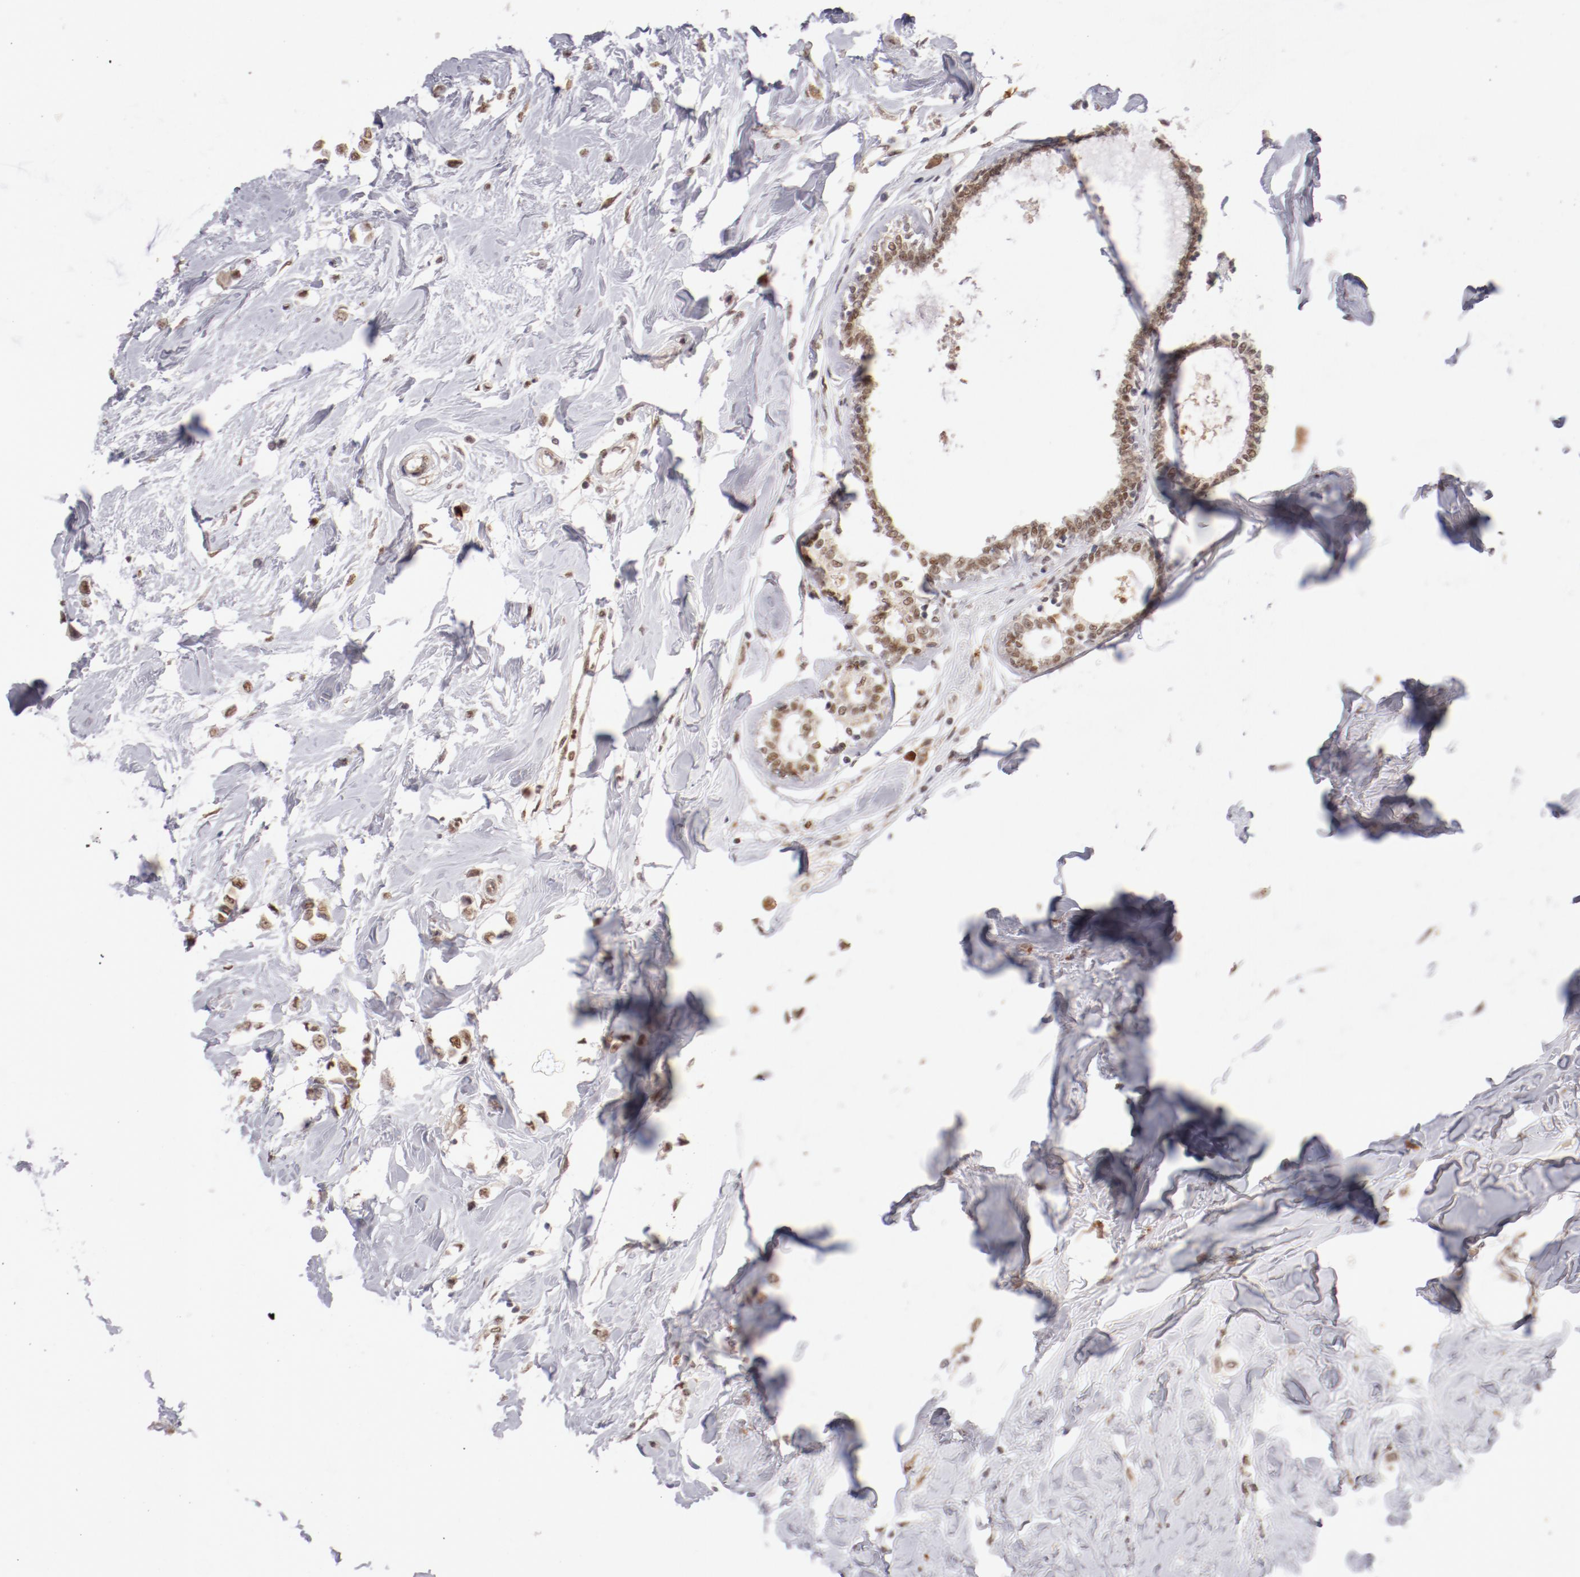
{"staining": {"intensity": "moderate", "quantity": ">75%", "location": "nuclear"}, "tissue": "breast cancer", "cell_type": "Tumor cells", "image_type": "cancer", "snomed": [{"axis": "morphology", "description": "Lobular carcinoma"}, {"axis": "topography", "description": "Breast"}], "caption": "Breast lobular carcinoma tissue exhibits moderate nuclear positivity in about >75% of tumor cells", "gene": "NFE2", "patient": {"sex": "female", "age": 51}}